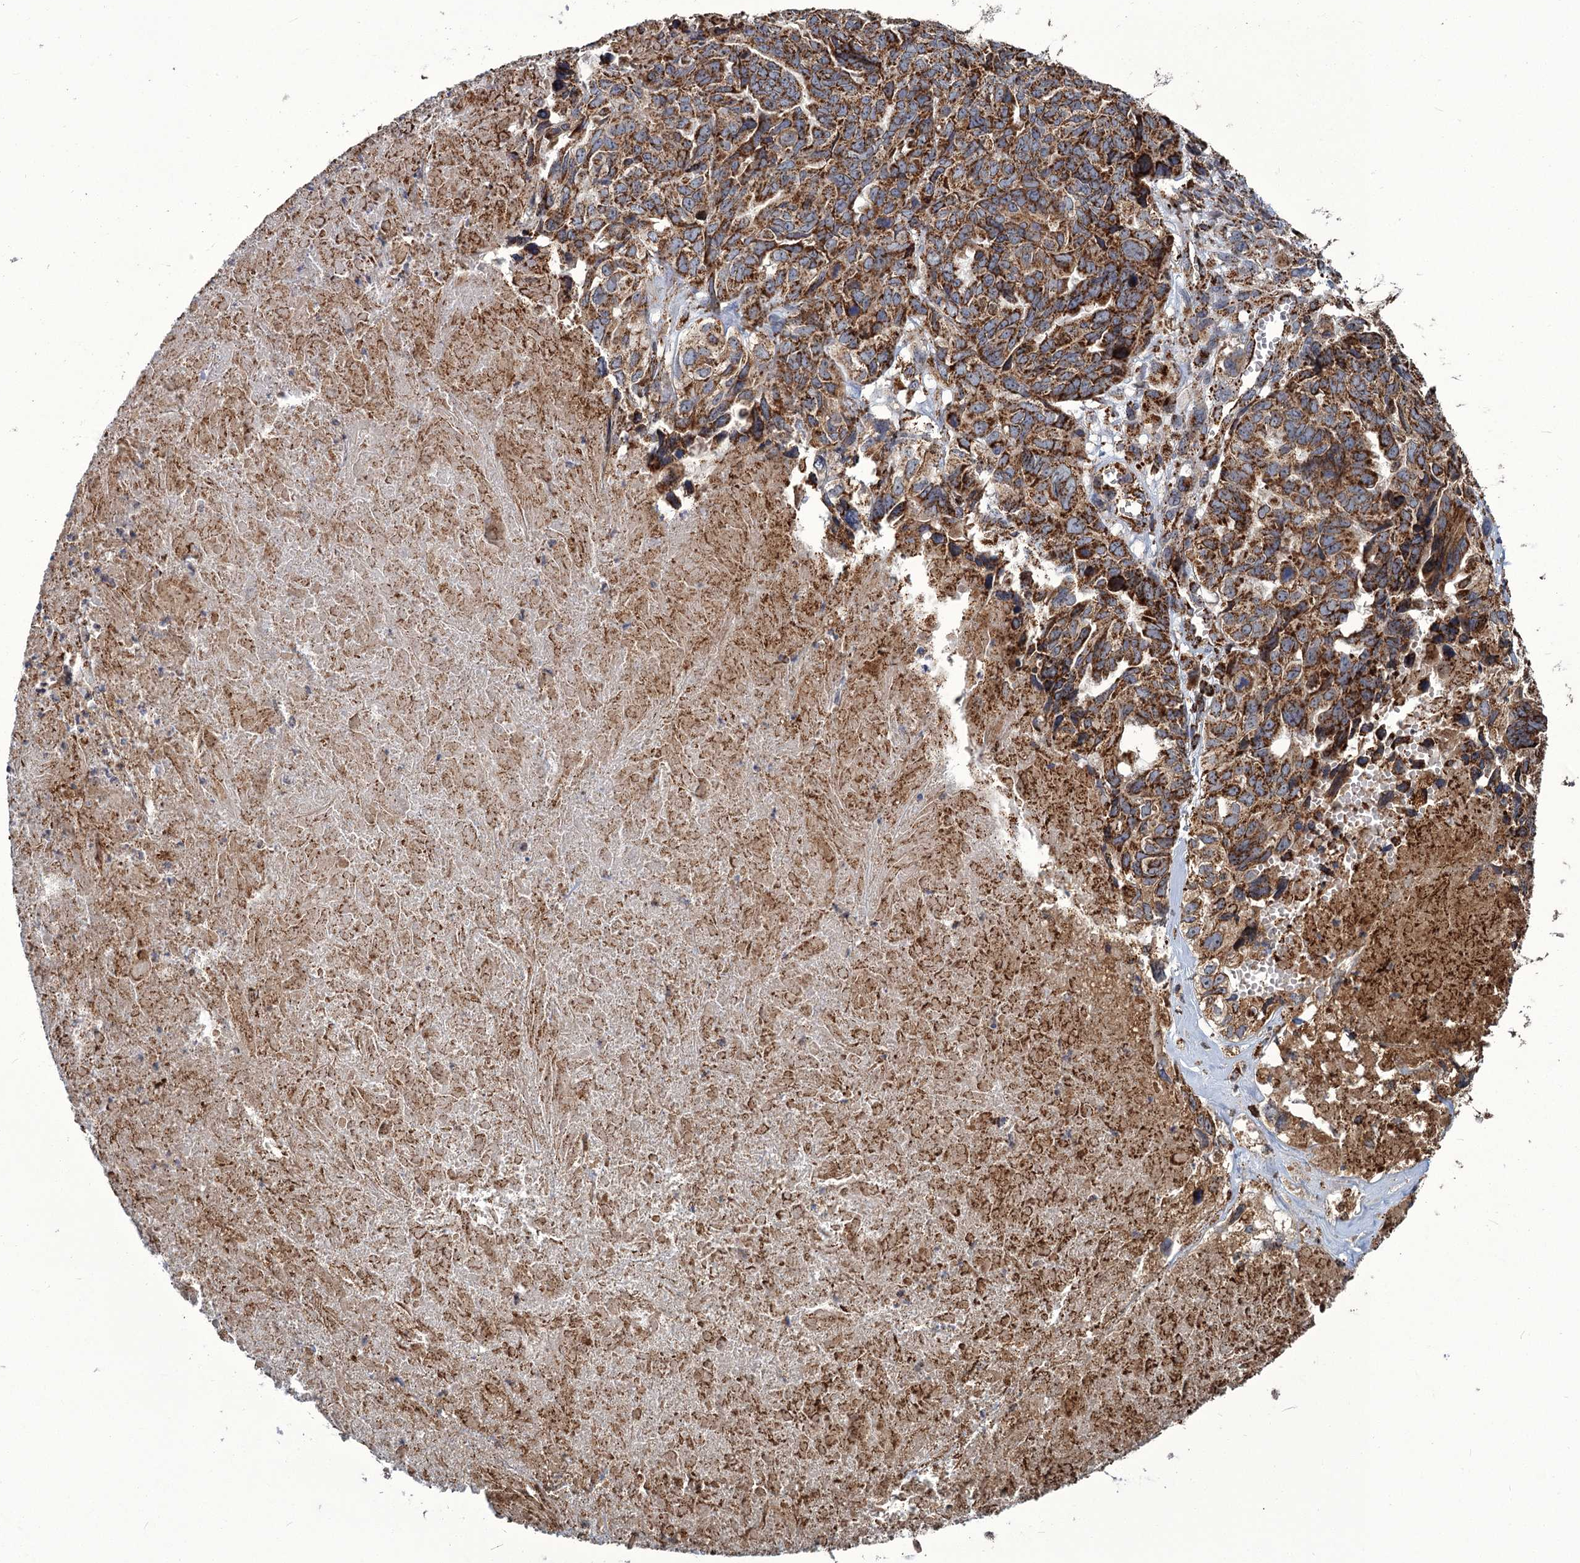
{"staining": {"intensity": "moderate", "quantity": ">75%", "location": "cytoplasmic/membranous"}, "tissue": "ovarian cancer", "cell_type": "Tumor cells", "image_type": "cancer", "snomed": [{"axis": "morphology", "description": "Cystadenocarcinoma, serous, NOS"}, {"axis": "topography", "description": "Ovary"}], "caption": "Immunohistochemistry photomicrograph of ovarian serous cystadenocarcinoma stained for a protein (brown), which exhibits medium levels of moderate cytoplasmic/membranous expression in about >75% of tumor cells.", "gene": "APH1A", "patient": {"sex": "female", "age": 79}}